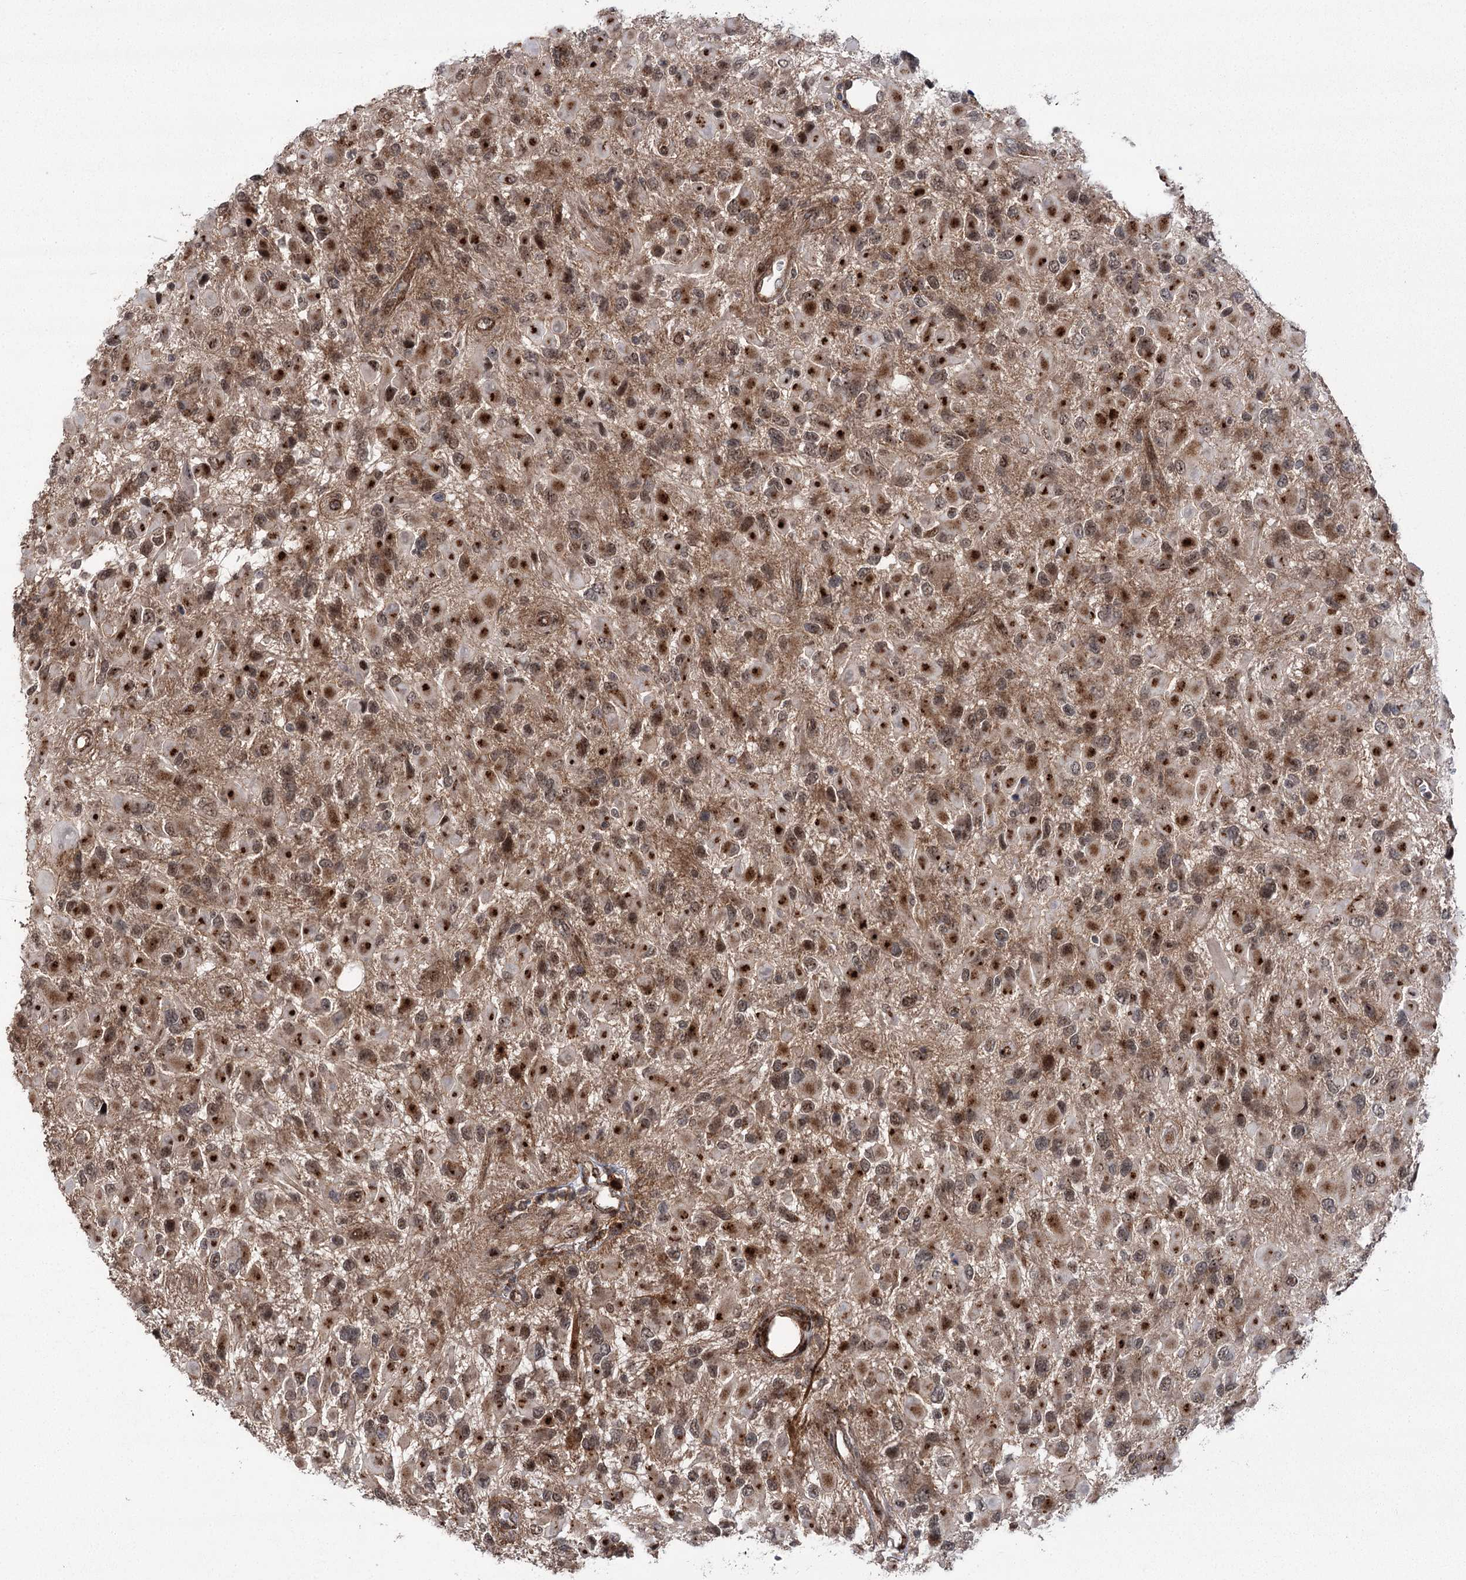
{"staining": {"intensity": "moderate", "quantity": ">75%", "location": "cytoplasmic/membranous,nuclear"}, "tissue": "glioma", "cell_type": "Tumor cells", "image_type": "cancer", "snomed": [{"axis": "morphology", "description": "Glioma, malignant, High grade"}, {"axis": "topography", "description": "Brain"}], "caption": "Protein expression analysis of high-grade glioma (malignant) demonstrates moderate cytoplasmic/membranous and nuclear expression in about >75% of tumor cells.", "gene": "PARM1", "patient": {"sex": "male", "age": 53}}